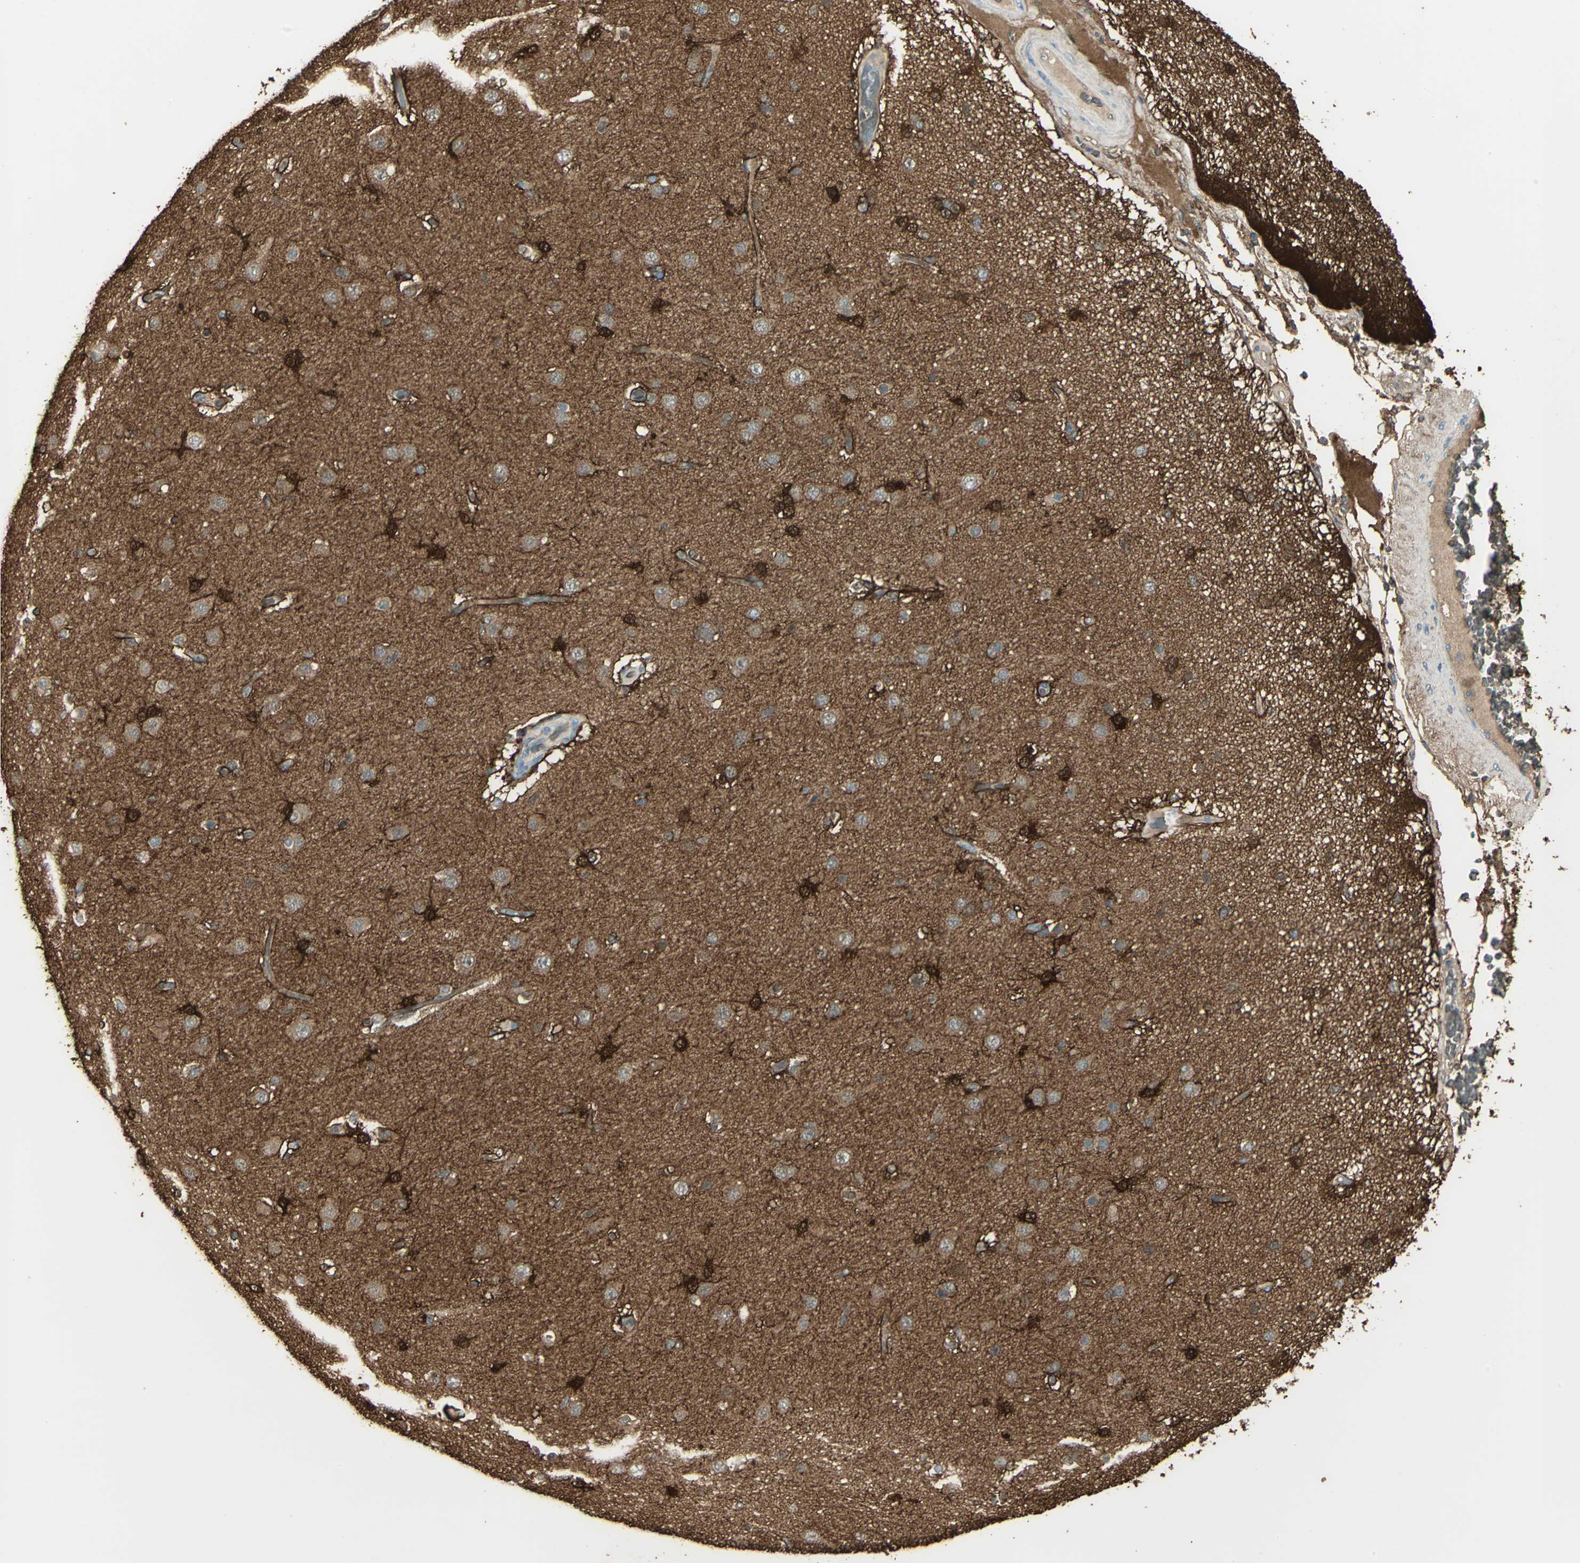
{"staining": {"intensity": "strong", "quantity": "25%-75%", "location": "cytoplasmic/membranous,nuclear"}, "tissue": "glioma", "cell_type": "Tumor cells", "image_type": "cancer", "snomed": [{"axis": "morphology", "description": "Glioma, malignant, High grade"}, {"axis": "topography", "description": "Brain"}], "caption": "About 25%-75% of tumor cells in high-grade glioma (malignant) exhibit strong cytoplasmic/membranous and nuclear protein expression as visualized by brown immunohistochemical staining.", "gene": "DDAH1", "patient": {"sex": "male", "age": 33}}